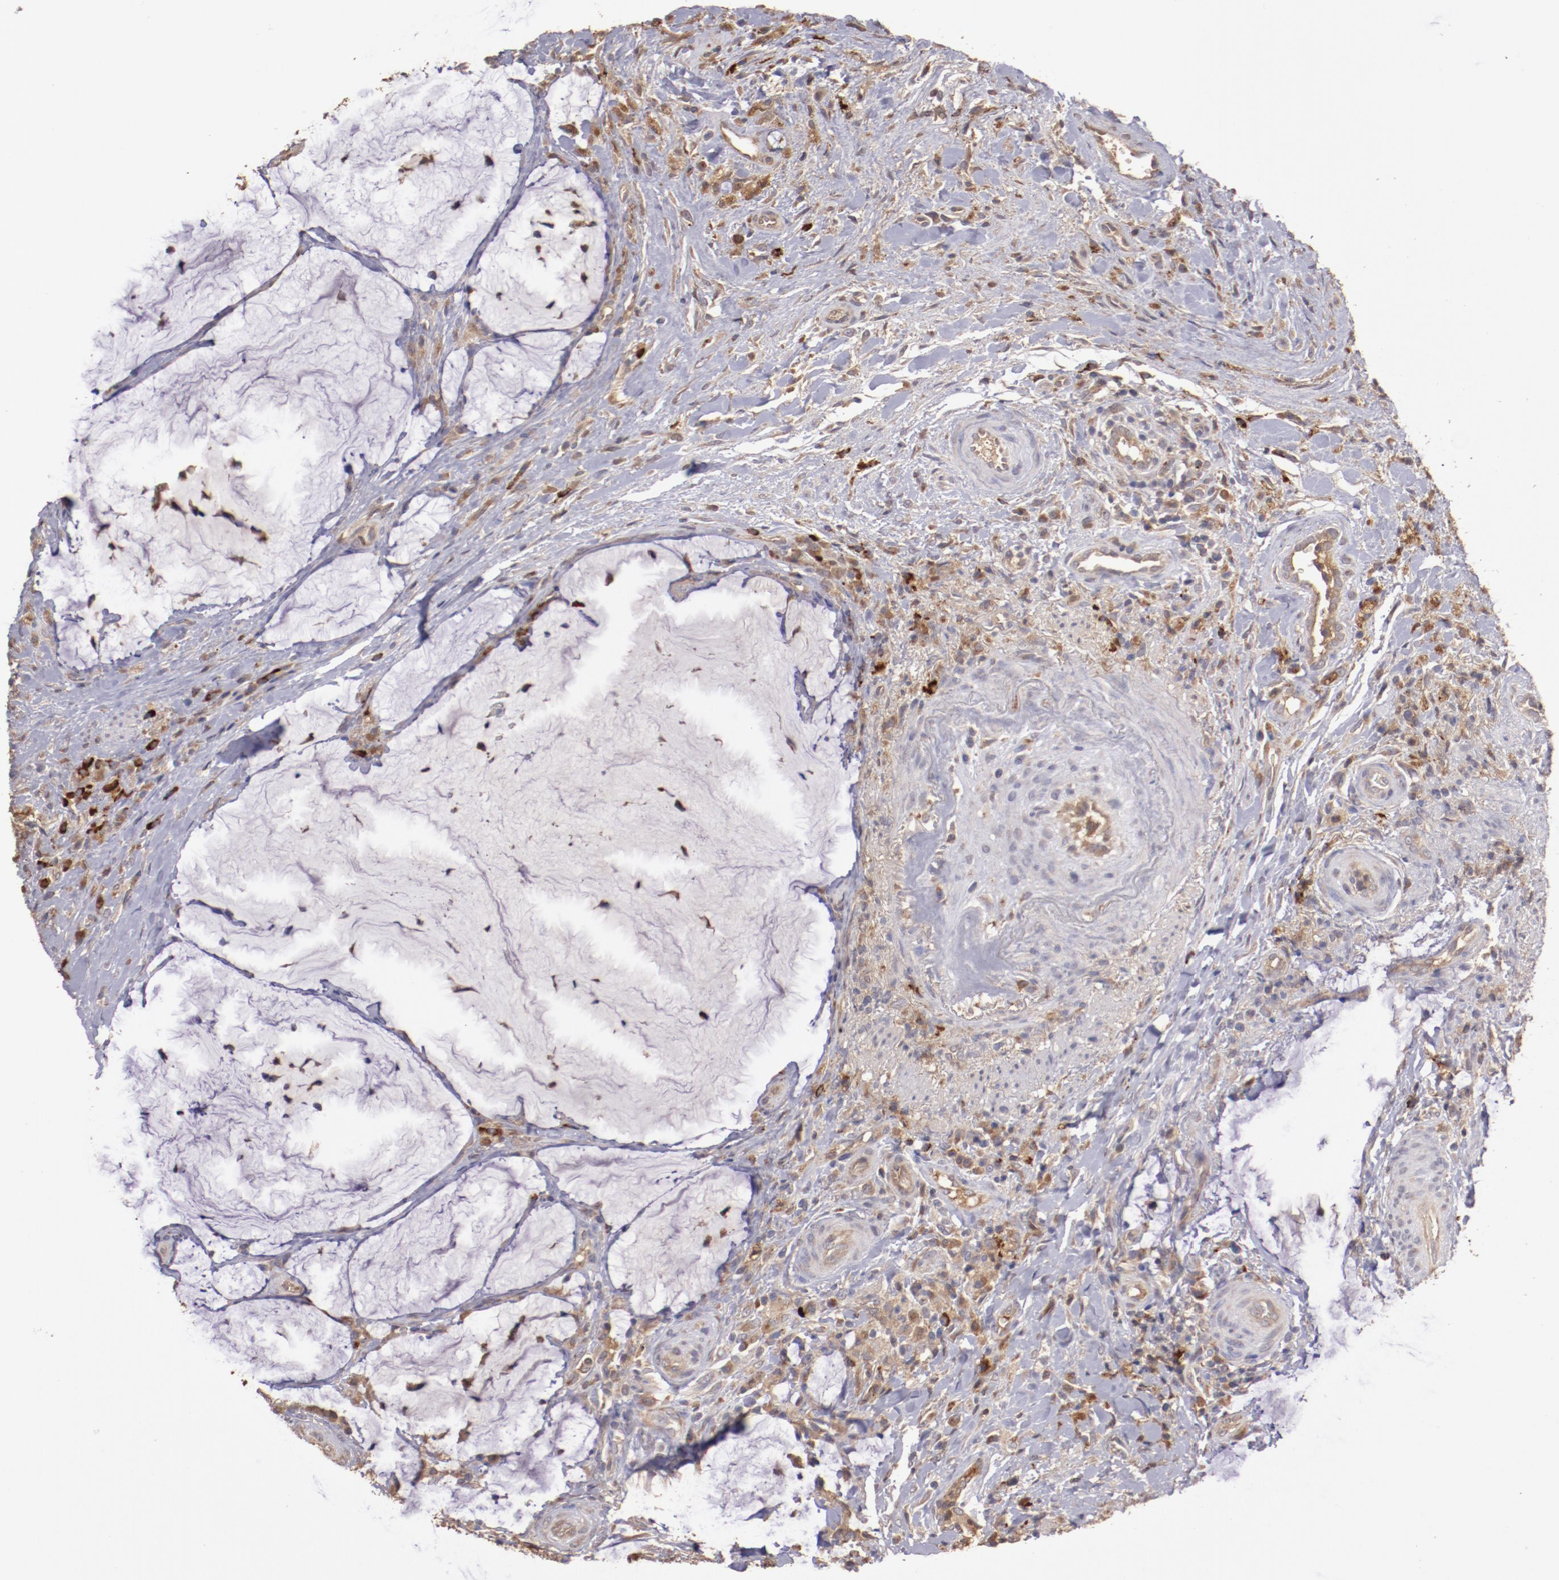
{"staining": {"intensity": "moderate", "quantity": ">75%", "location": "cytoplasmic/membranous"}, "tissue": "colorectal cancer", "cell_type": "Tumor cells", "image_type": "cancer", "snomed": [{"axis": "morphology", "description": "Adenocarcinoma, NOS"}, {"axis": "topography", "description": "Rectum"}], "caption": "Immunohistochemistry (DAB (3,3'-diaminobenzidine)) staining of colorectal adenocarcinoma displays moderate cytoplasmic/membranous protein staining in about >75% of tumor cells. Nuclei are stained in blue.", "gene": "SRRD", "patient": {"sex": "female", "age": 71}}